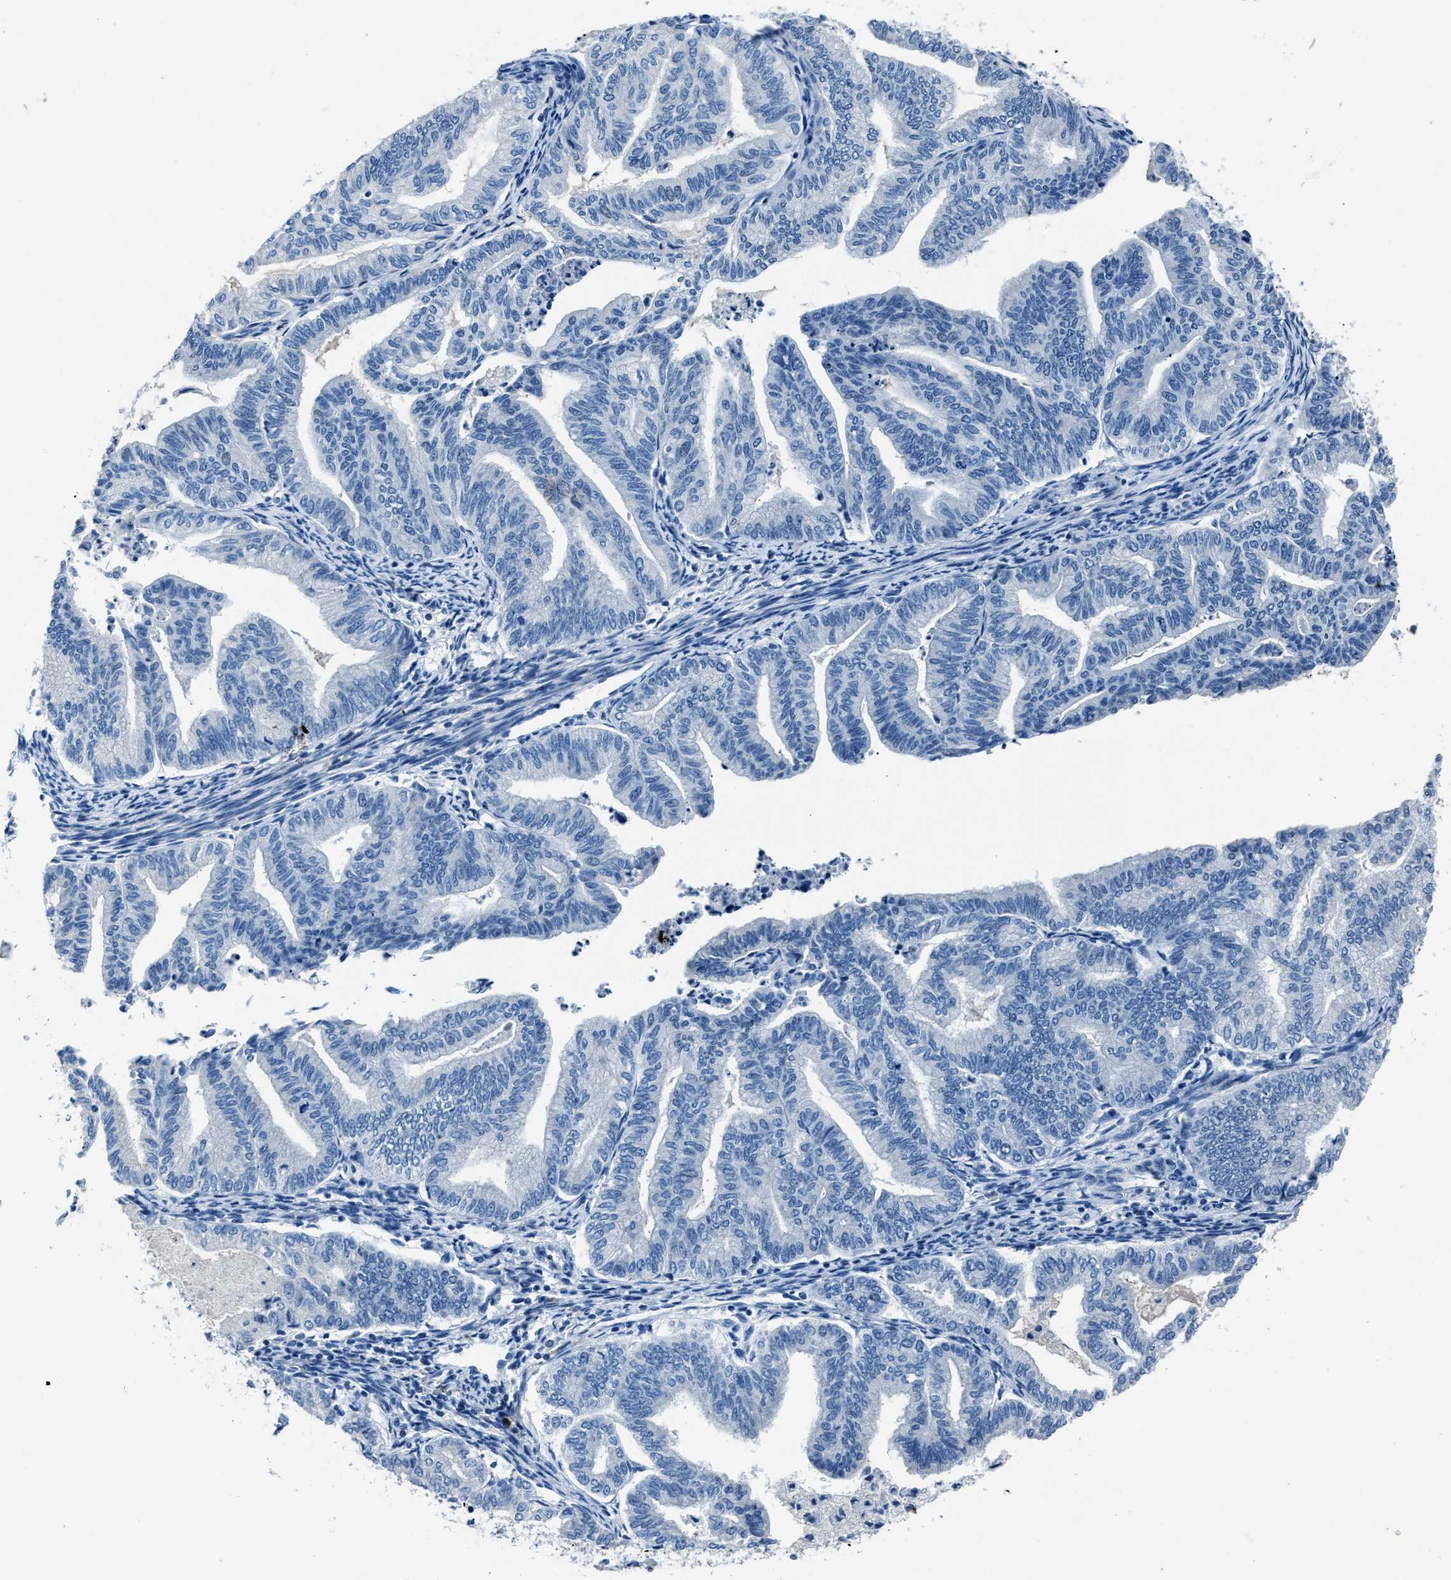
{"staining": {"intensity": "negative", "quantity": "none", "location": "none"}, "tissue": "endometrial cancer", "cell_type": "Tumor cells", "image_type": "cancer", "snomed": [{"axis": "morphology", "description": "Adenocarcinoma, NOS"}, {"axis": "topography", "description": "Endometrium"}], "caption": "Immunohistochemistry (IHC) photomicrograph of endometrial adenocarcinoma stained for a protein (brown), which exhibits no staining in tumor cells.", "gene": "NACAD", "patient": {"sex": "female", "age": 79}}